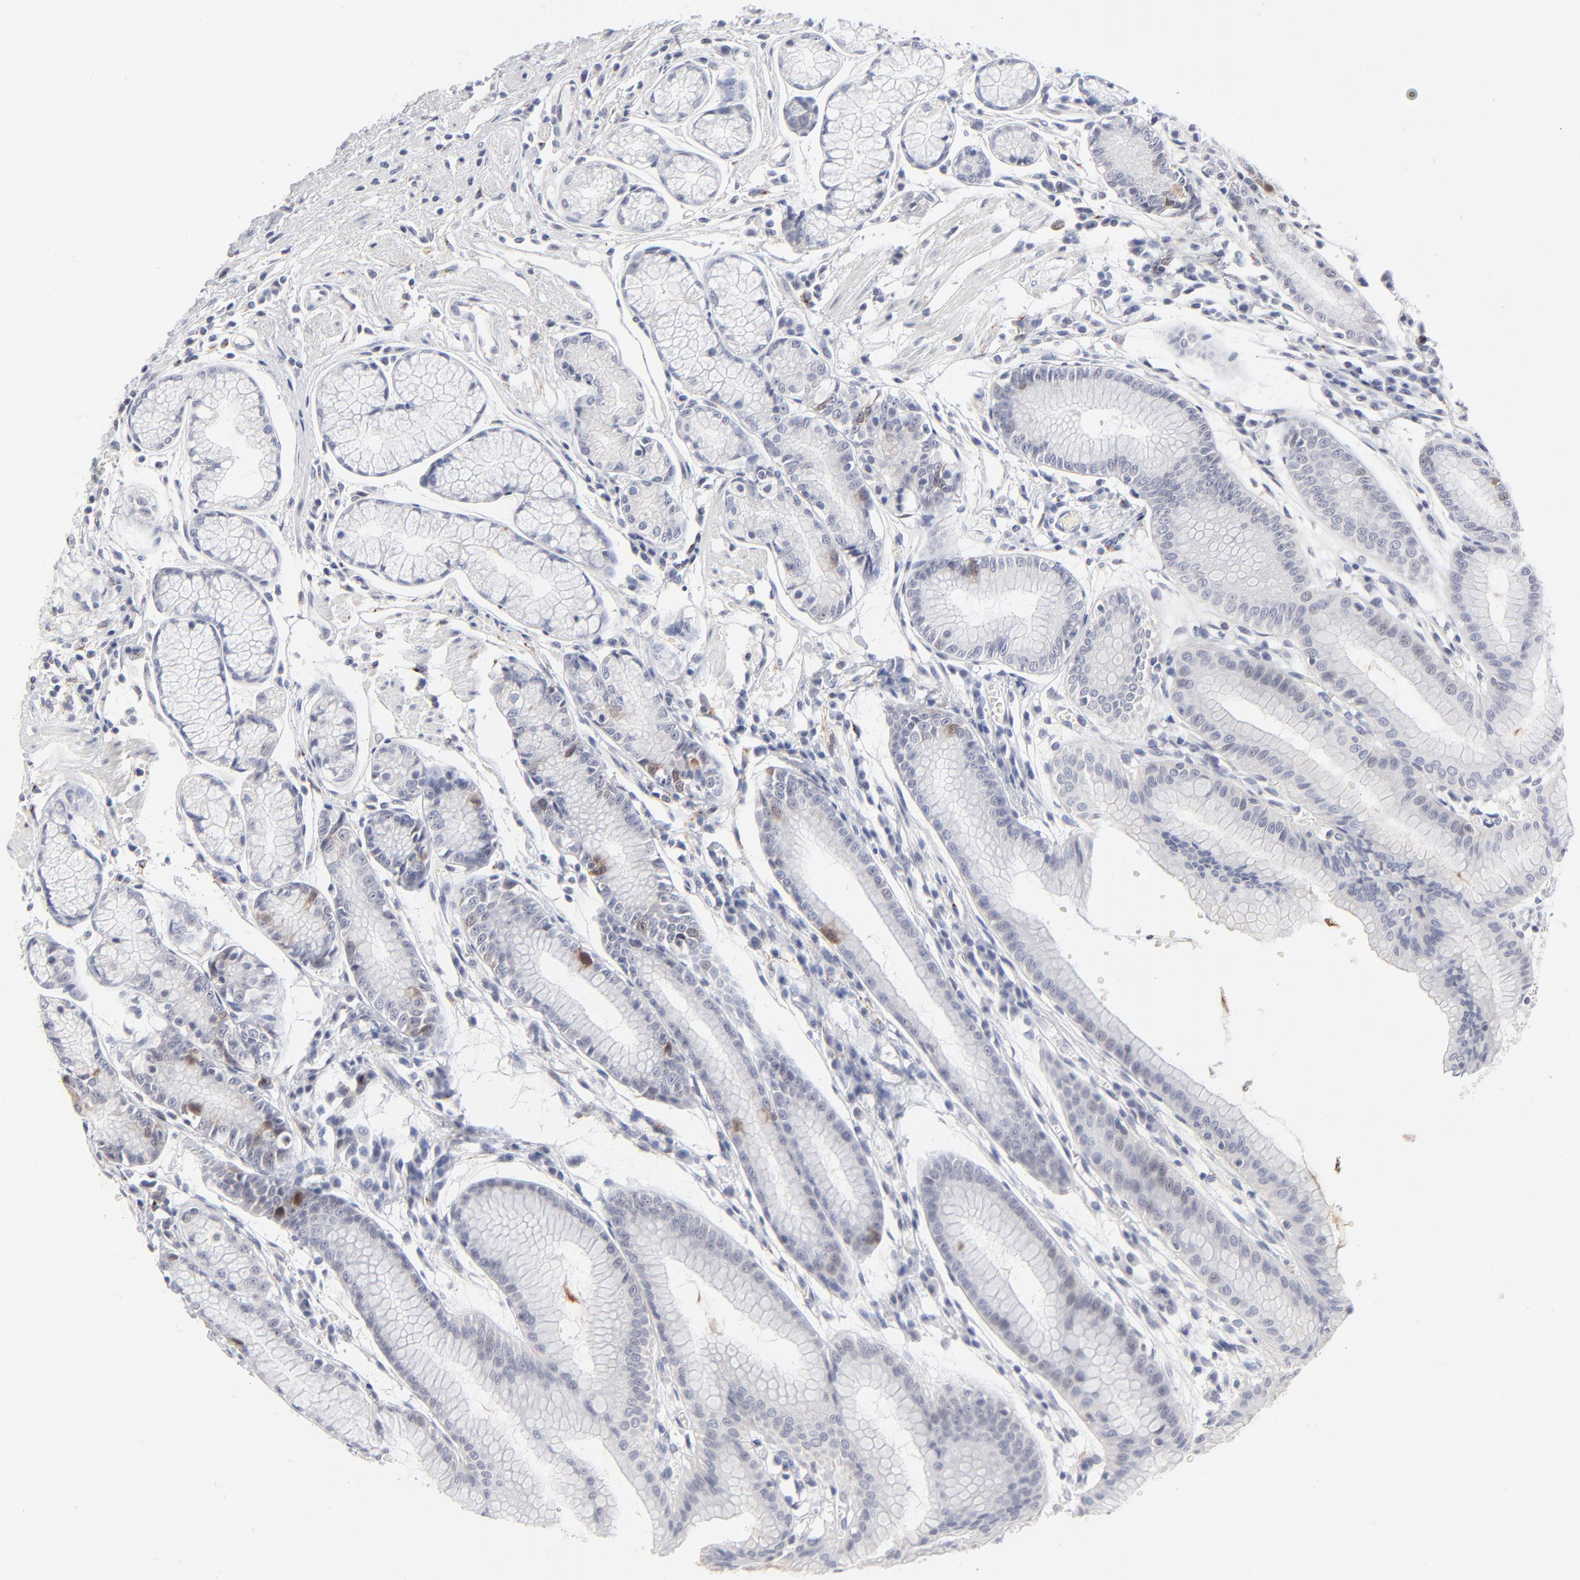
{"staining": {"intensity": "moderate", "quantity": "<25%", "location": "cytoplasmic/membranous"}, "tissue": "stomach", "cell_type": "Glandular cells", "image_type": "normal", "snomed": [{"axis": "morphology", "description": "Normal tissue, NOS"}, {"axis": "morphology", "description": "Inflammation, NOS"}, {"axis": "topography", "description": "Stomach, lower"}], "caption": "Glandular cells display low levels of moderate cytoplasmic/membranous expression in approximately <25% of cells in normal human stomach.", "gene": "AURKA", "patient": {"sex": "male", "age": 59}}